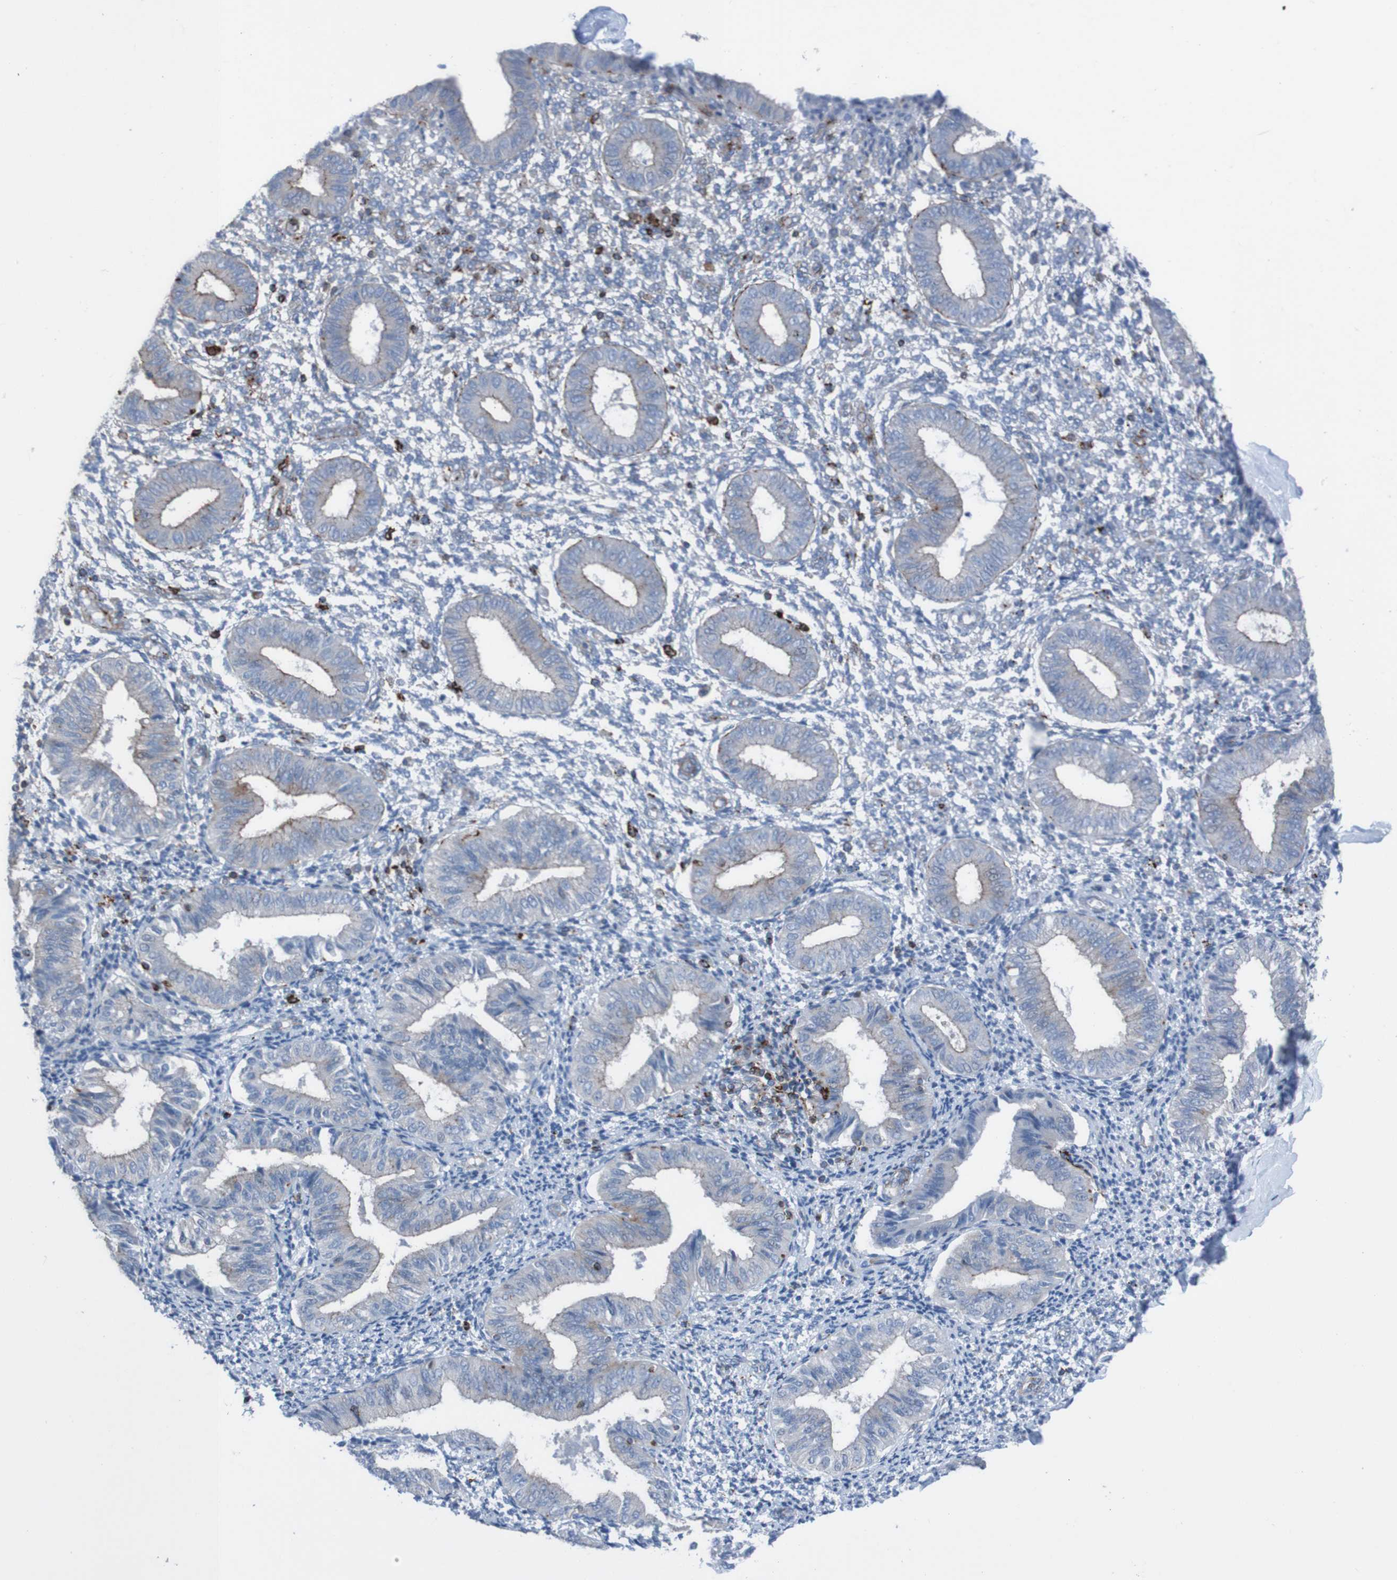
{"staining": {"intensity": "negative", "quantity": "none", "location": "none"}, "tissue": "endometrium", "cell_type": "Cells in endometrial stroma", "image_type": "normal", "snomed": [{"axis": "morphology", "description": "Normal tissue, NOS"}, {"axis": "topography", "description": "Endometrium"}], "caption": "IHC micrograph of normal endometrium stained for a protein (brown), which demonstrates no positivity in cells in endometrial stroma.", "gene": "RNF182", "patient": {"sex": "female", "age": 50}}